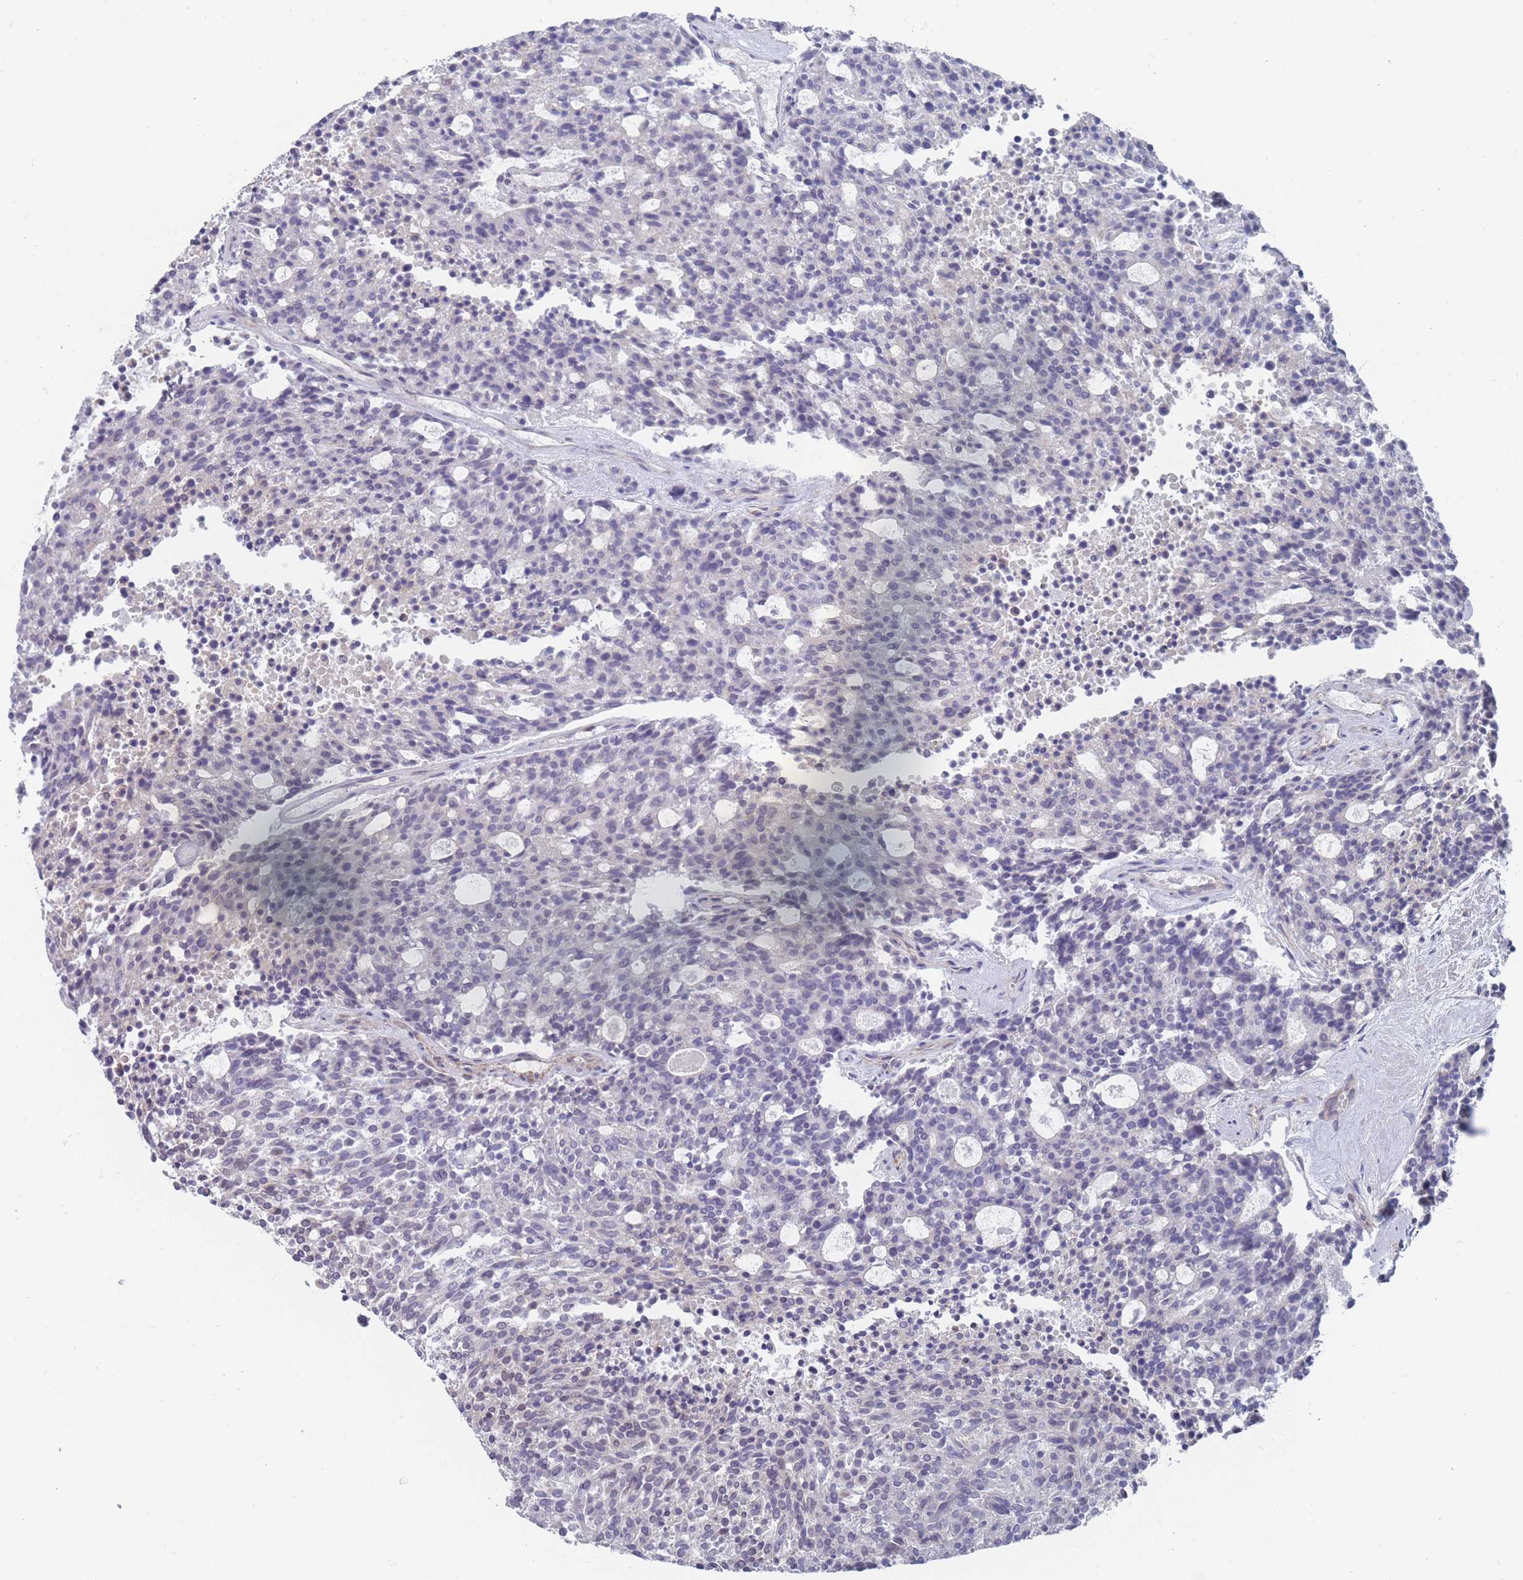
{"staining": {"intensity": "negative", "quantity": "none", "location": "none"}, "tissue": "carcinoid", "cell_type": "Tumor cells", "image_type": "cancer", "snomed": [{"axis": "morphology", "description": "Carcinoid, malignant, NOS"}, {"axis": "topography", "description": "Pancreas"}], "caption": "IHC histopathology image of human malignant carcinoid stained for a protein (brown), which displays no expression in tumor cells.", "gene": "SLC1A6", "patient": {"sex": "female", "age": 54}}